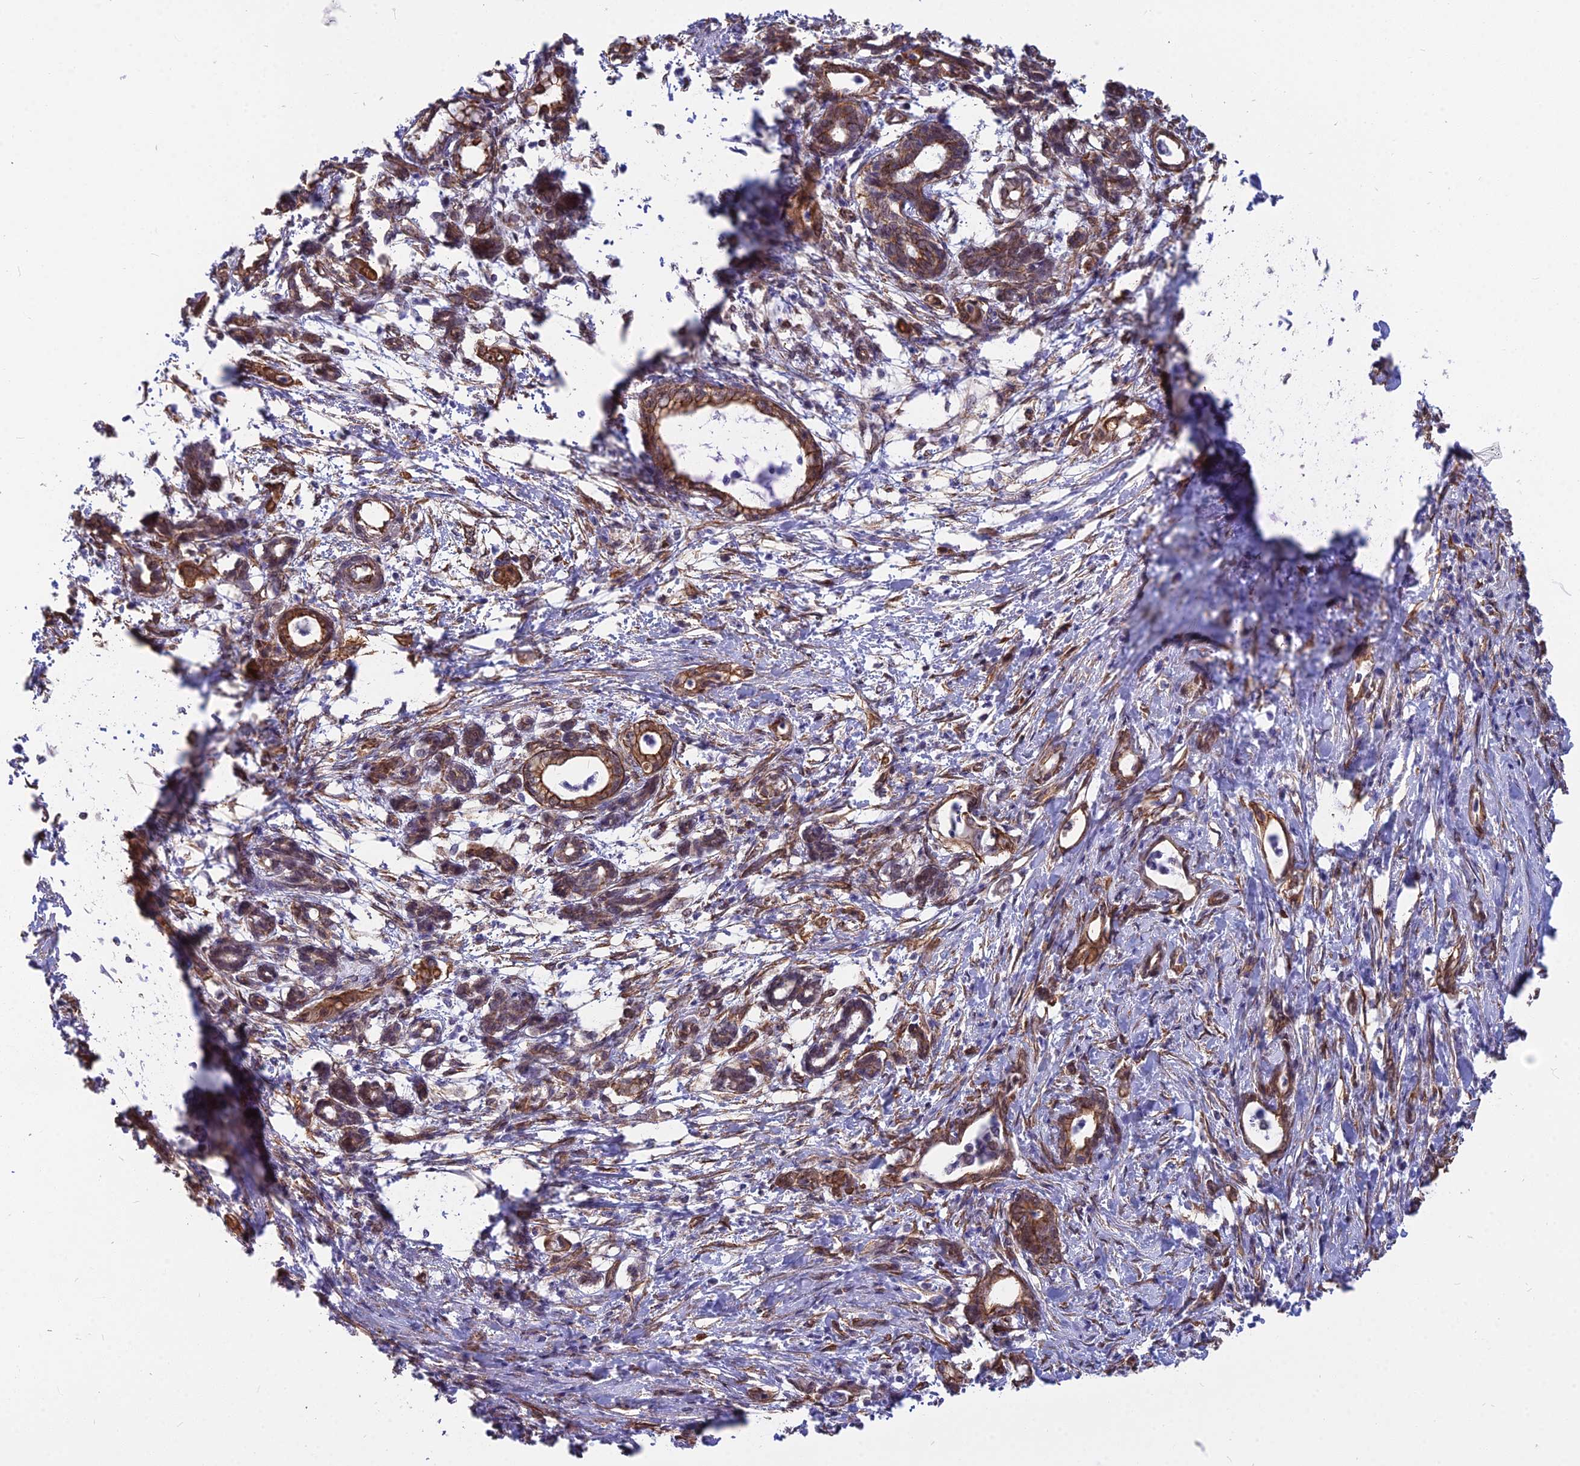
{"staining": {"intensity": "moderate", "quantity": ">75%", "location": "cytoplasmic/membranous"}, "tissue": "pancreatic cancer", "cell_type": "Tumor cells", "image_type": "cancer", "snomed": [{"axis": "morphology", "description": "Adenocarcinoma, NOS"}, {"axis": "topography", "description": "Pancreas"}], "caption": "Tumor cells exhibit medium levels of moderate cytoplasmic/membranous staining in approximately >75% of cells in adenocarcinoma (pancreatic).", "gene": "YJU2", "patient": {"sex": "female", "age": 55}}